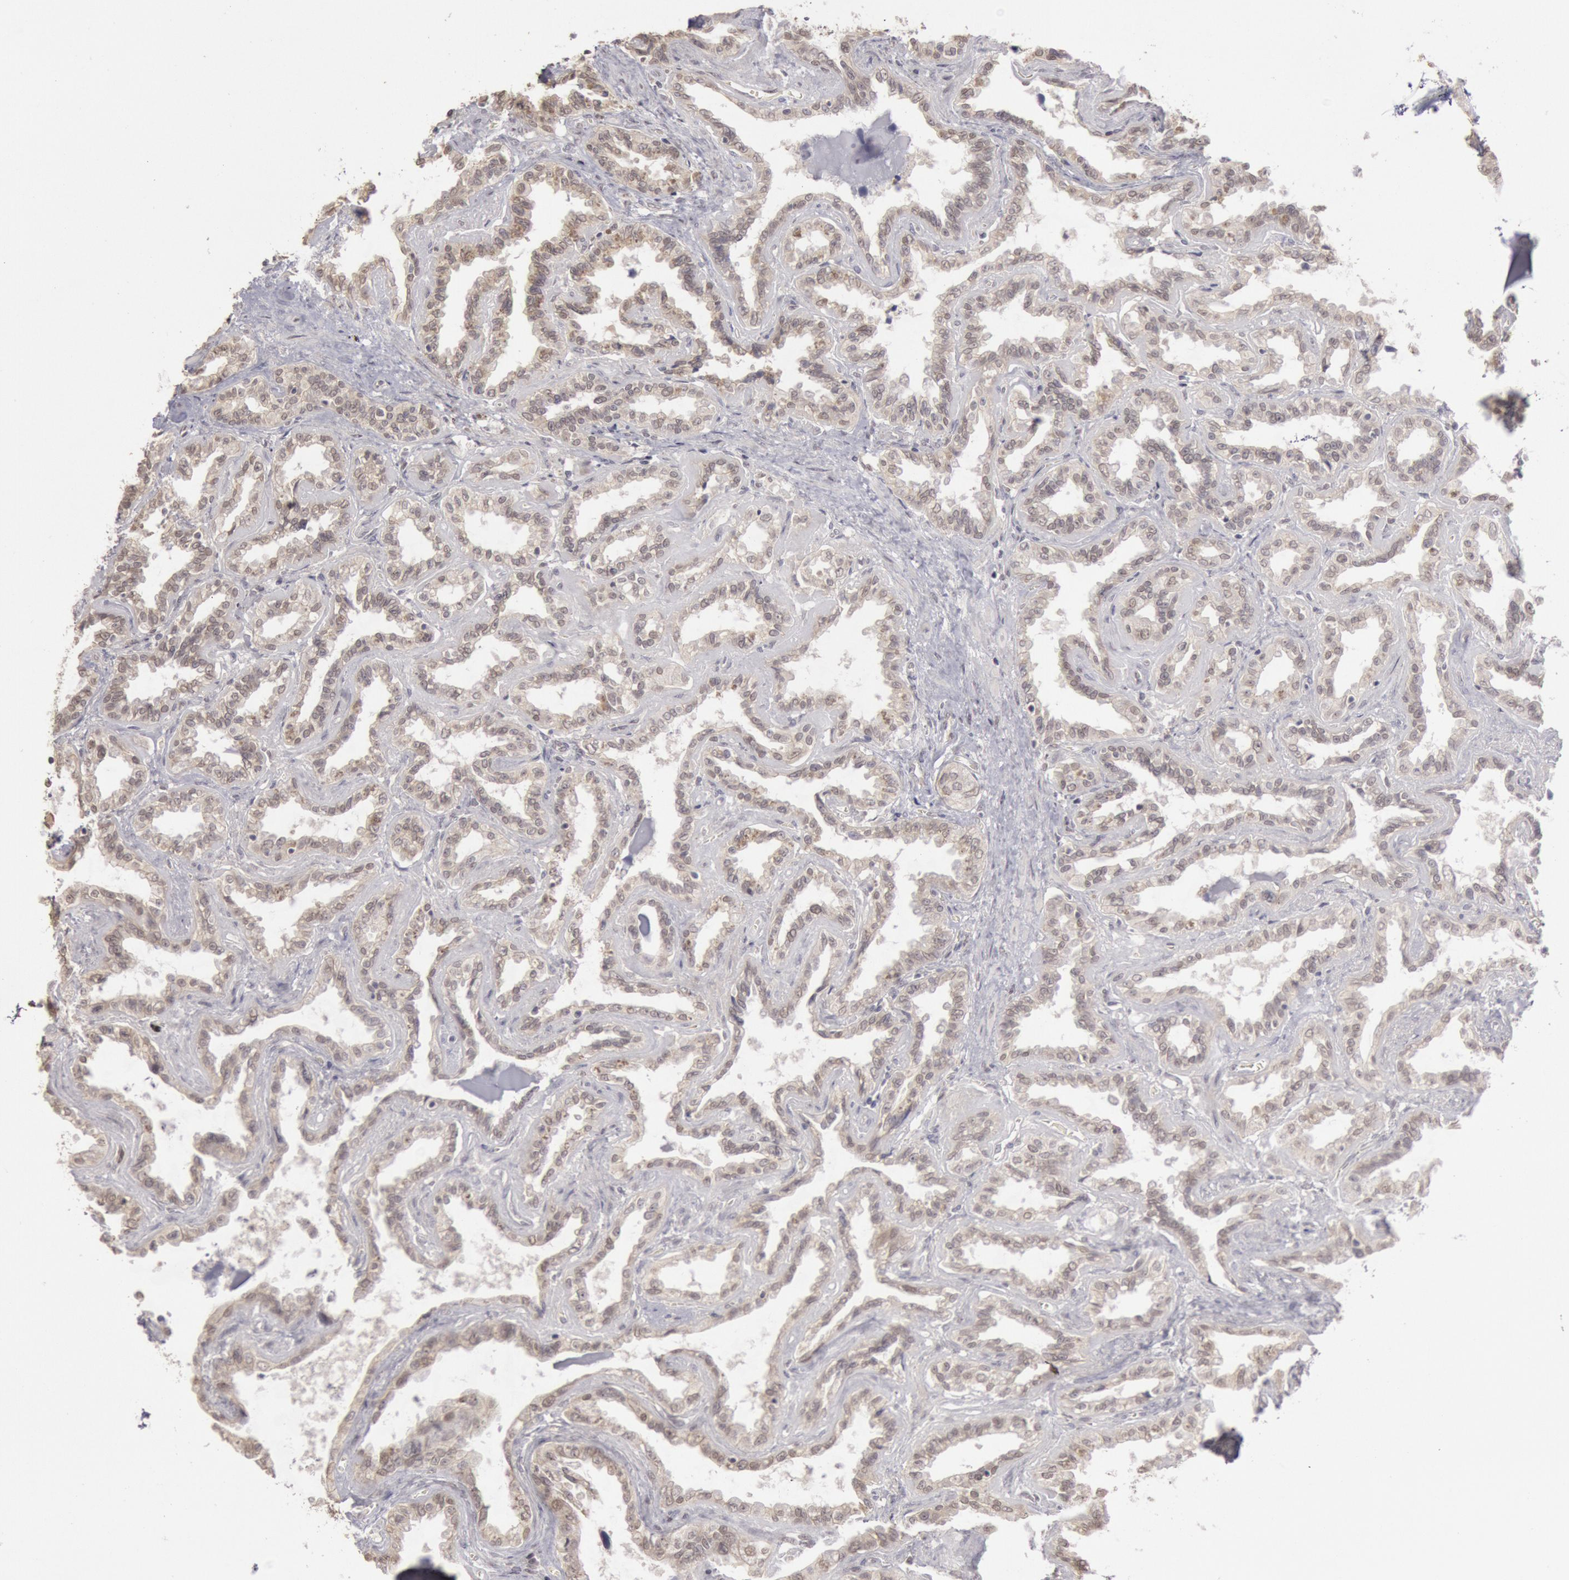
{"staining": {"intensity": "negative", "quantity": "none", "location": "none"}, "tissue": "seminal vesicle", "cell_type": "Glandular cells", "image_type": "normal", "snomed": [{"axis": "morphology", "description": "Normal tissue, NOS"}, {"axis": "morphology", "description": "Inflammation, NOS"}, {"axis": "topography", "description": "Urinary bladder"}, {"axis": "topography", "description": "Prostate"}, {"axis": "topography", "description": "Seminal veicle"}], "caption": "Histopathology image shows no significant protein staining in glandular cells of benign seminal vesicle. (DAB (3,3'-diaminobenzidine) immunohistochemistry (IHC), high magnification).", "gene": "RIMBP3B", "patient": {"sex": "male", "age": 82}}